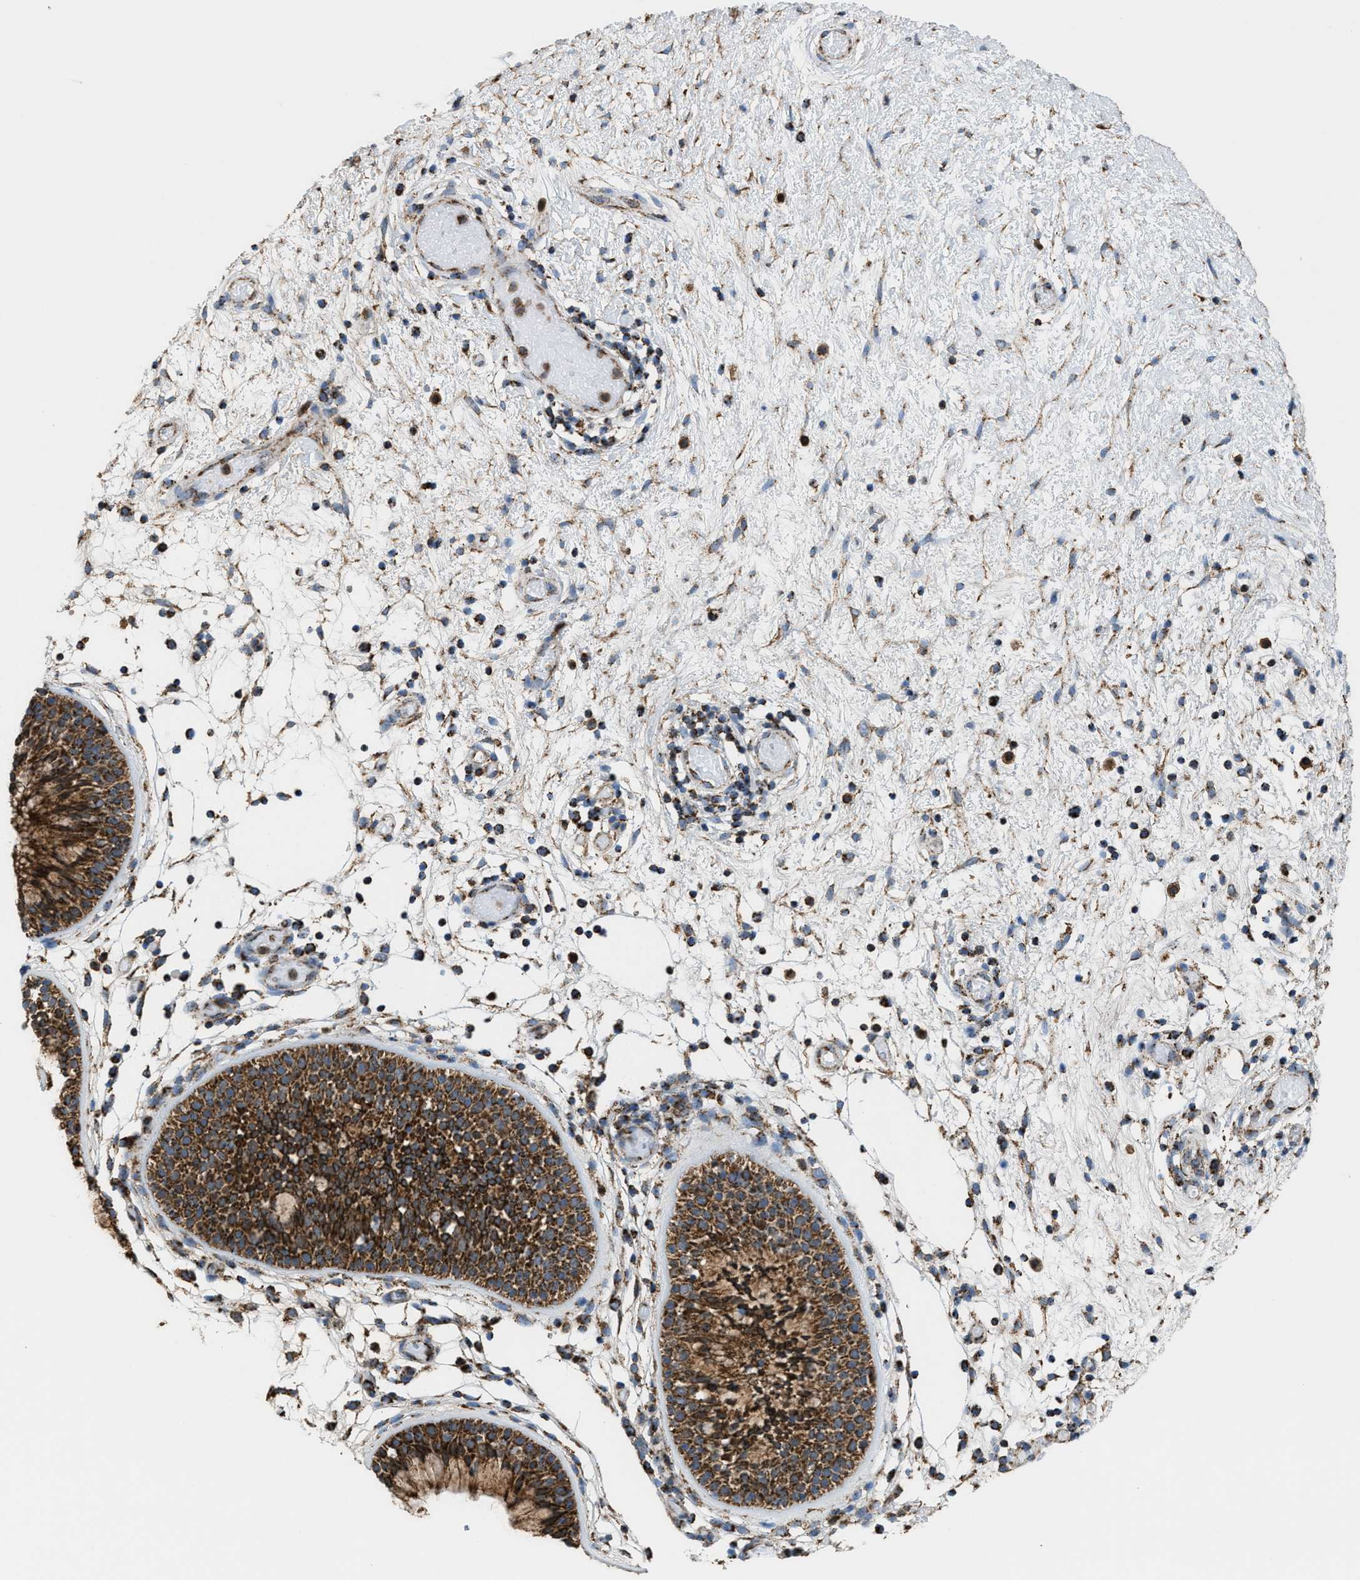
{"staining": {"intensity": "strong", "quantity": ">75%", "location": "cytoplasmic/membranous"}, "tissue": "nasopharynx", "cell_type": "Respiratory epithelial cells", "image_type": "normal", "snomed": [{"axis": "morphology", "description": "Normal tissue, NOS"}, {"axis": "morphology", "description": "Inflammation, NOS"}, {"axis": "topography", "description": "Nasopharynx"}], "caption": "Unremarkable nasopharynx reveals strong cytoplasmic/membranous expression in approximately >75% of respiratory epithelial cells, visualized by immunohistochemistry.", "gene": "ECHS1", "patient": {"sex": "male", "age": 48}}